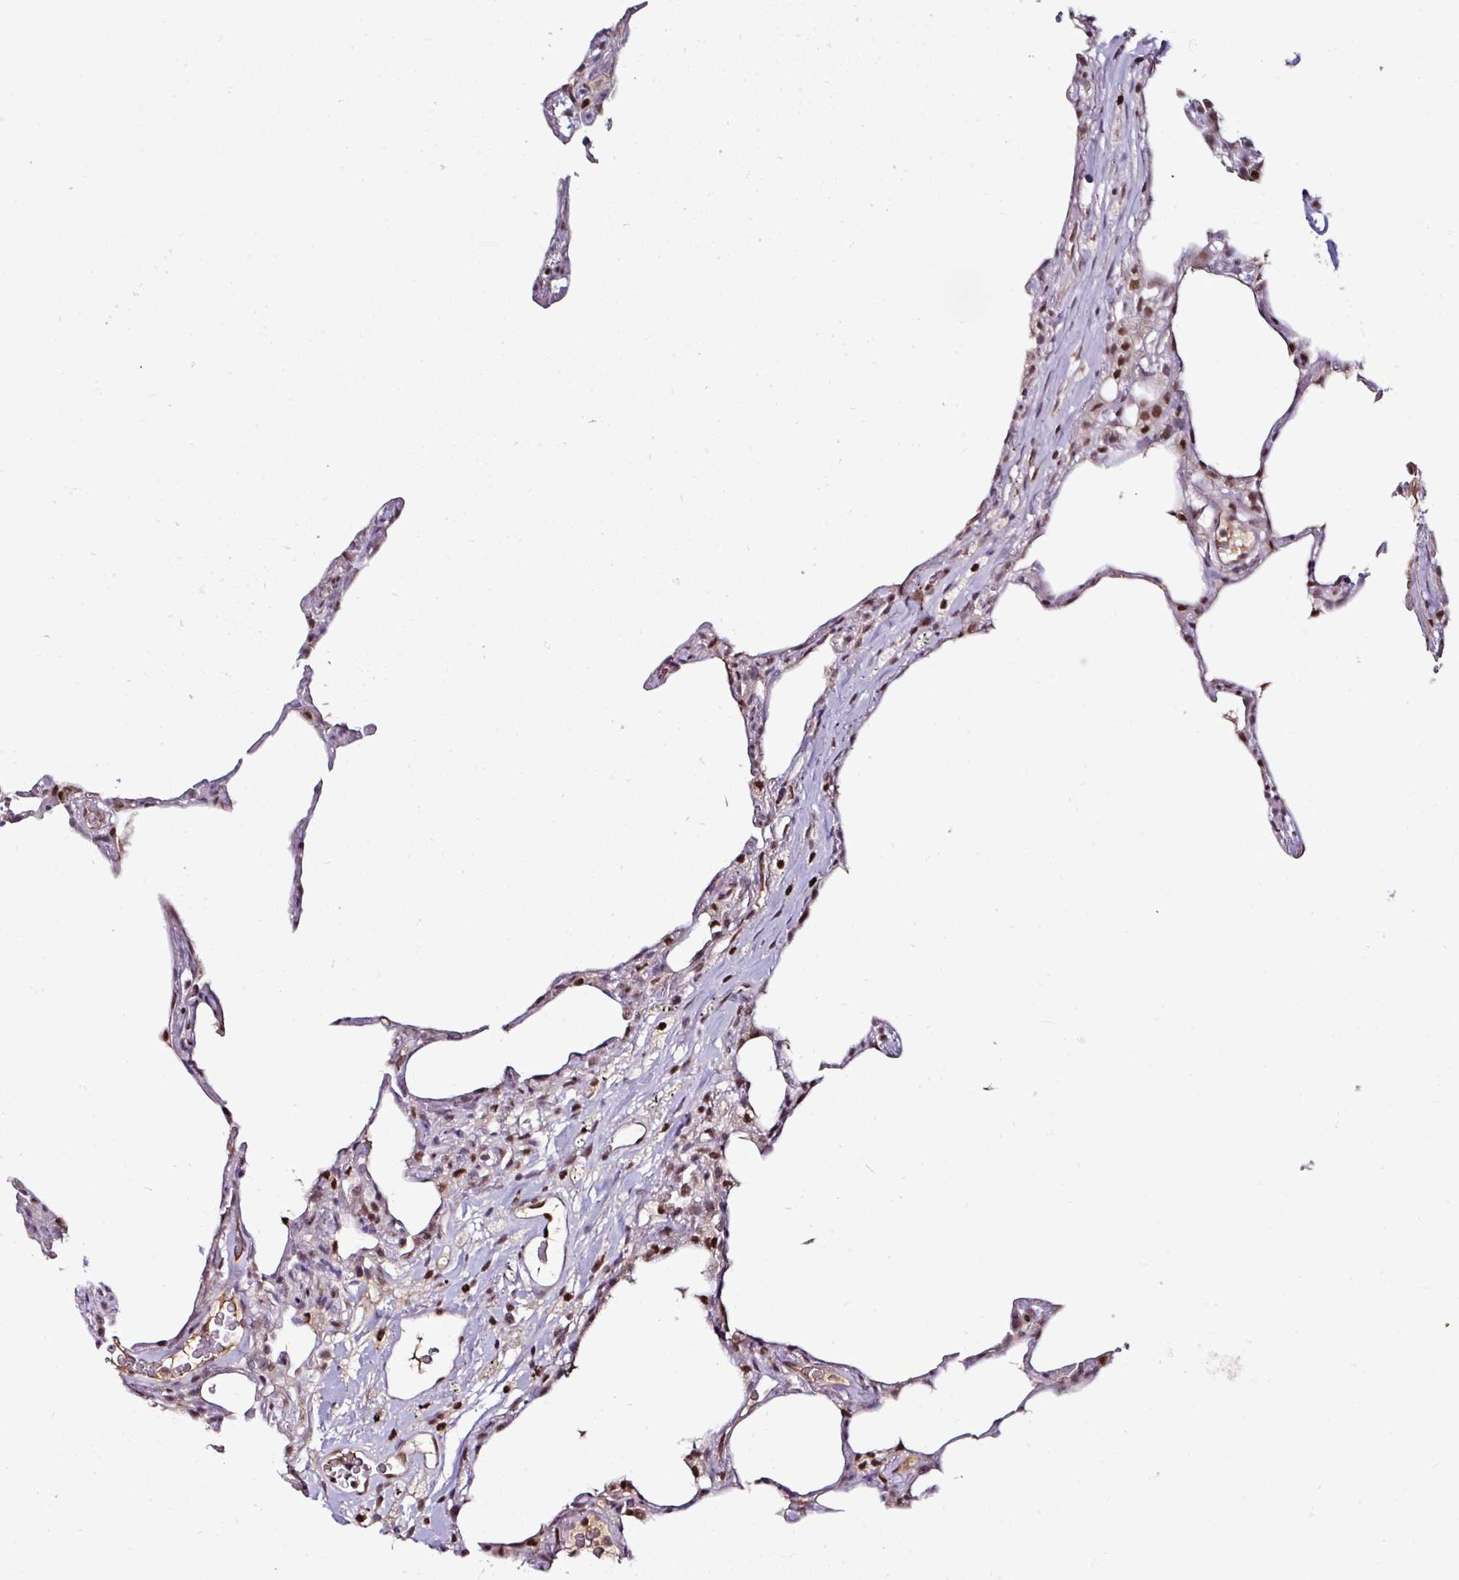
{"staining": {"intensity": "moderate", "quantity": "25%-75%", "location": "nuclear"}, "tissue": "lung", "cell_type": "Alveolar cells", "image_type": "normal", "snomed": [{"axis": "morphology", "description": "Normal tissue, NOS"}, {"axis": "topography", "description": "Lung"}], "caption": "Immunohistochemical staining of unremarkable human lung displays 25%-75% levels of moderate nuclear protein staining in approximately 25%-75% of alveolar cells.", "gene": "KLF16", "patient": {"sex": "female", "age": 57}}